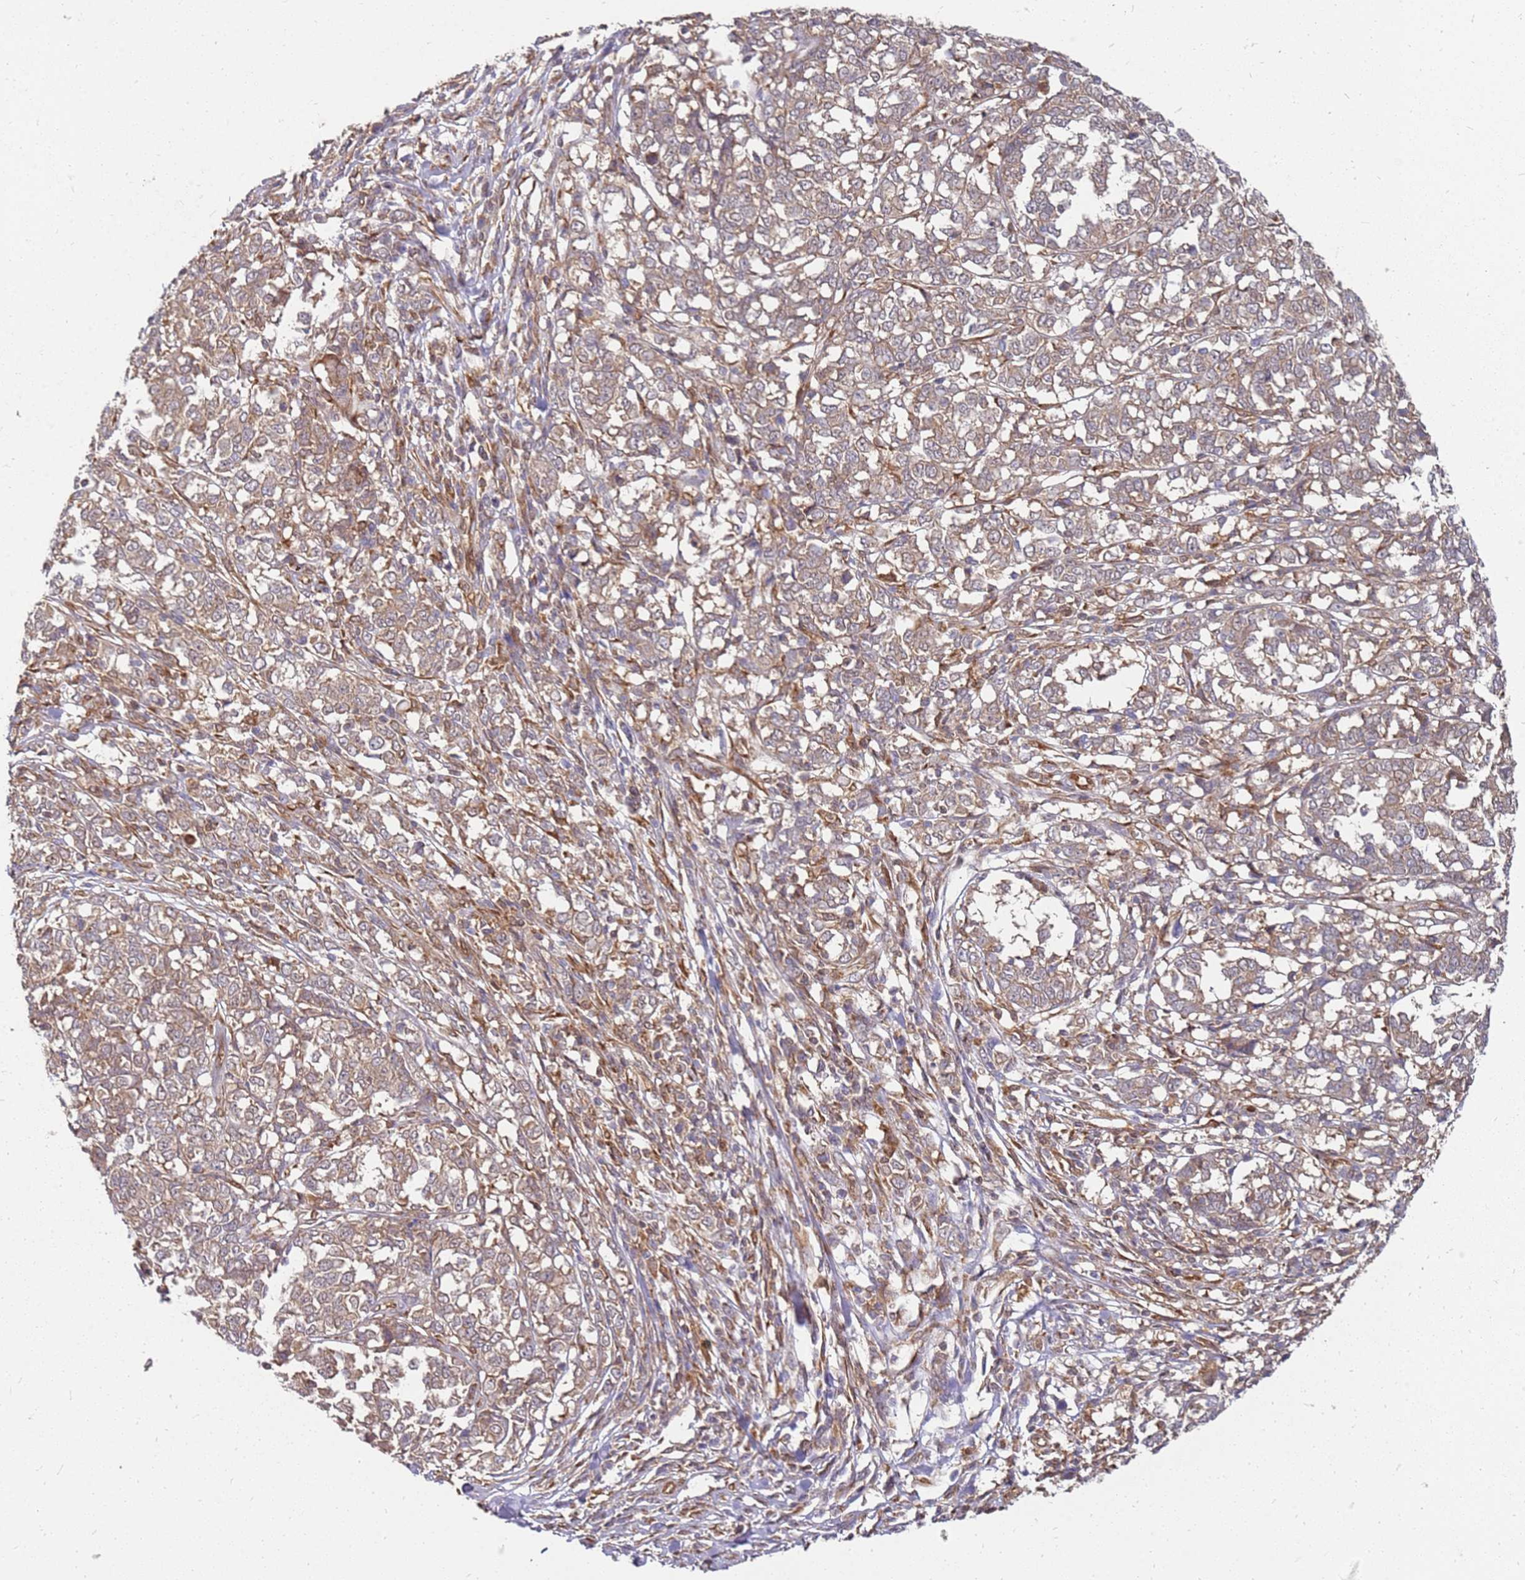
{"staining": {"intensity": "weak", "quantity": ">75%", "location": "cytoplasmic/membranous"}, "tissue": "melanoma", "cell_type": "Tumor cells", "image_type": "cancer", "snomed": [{"axis": "morphology", "description": "Malignant melanoma, NOS"}, {"axis": "topography", "description": "Skin"}], "caption": "Melanoma stained with a brown dye shows weak cytoplasmic/membranous positive staining in about >75% of tumor cells.", "gene": "NUDT14", "patient": {"sex": "female", "age": 72}}